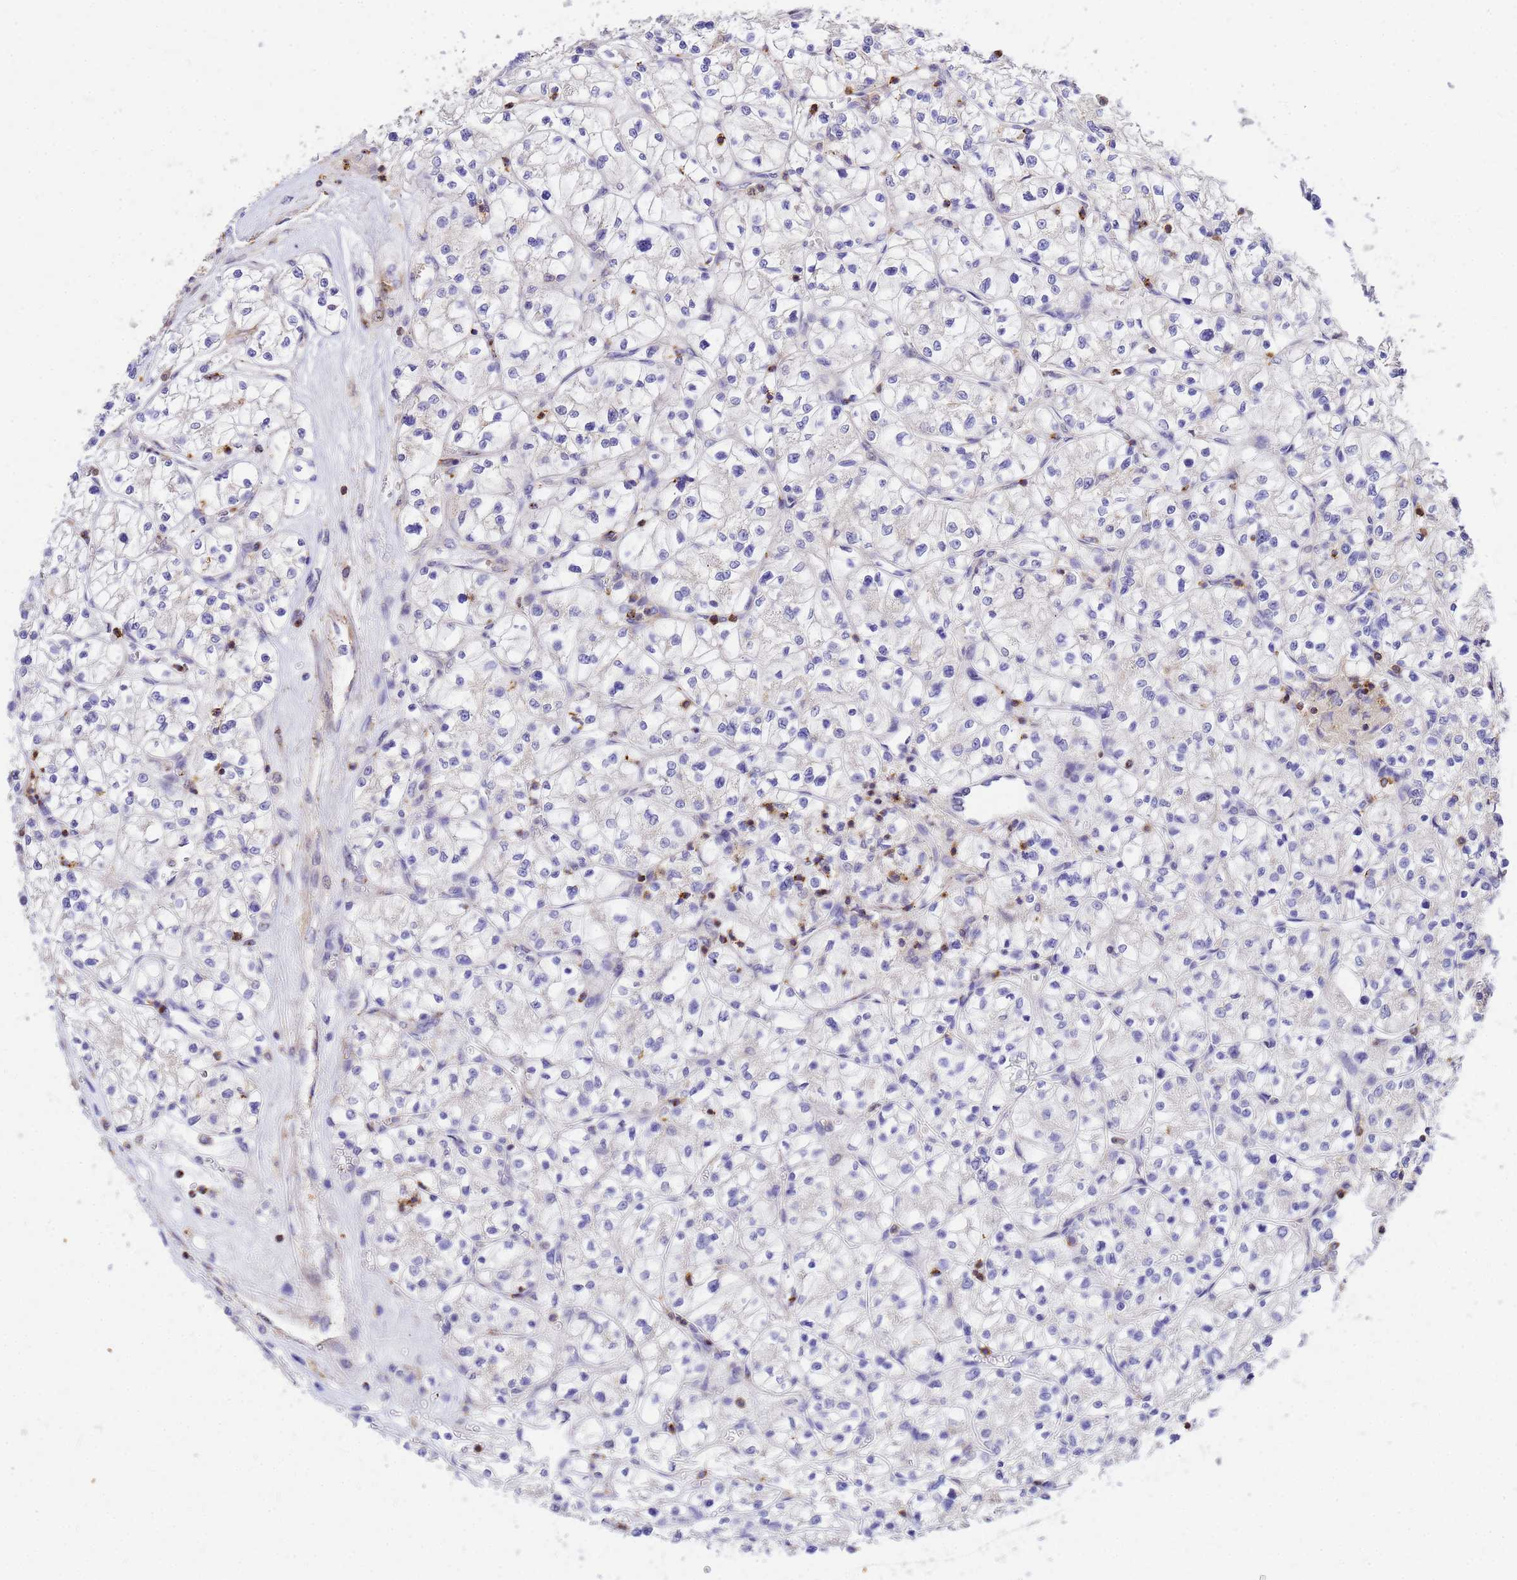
{"staining": {"intensity": "negative", "quantity": "none", "location": "none"}, "tissue": "renal cancer", "cell_type": "Tumor cells", "image_type": "cancer", "snomed": [{"axis": "morphology", "description": "Adenocarcinoma, NOS"}, {"axis": "topography", "description": "Kidney"}], "caption": "Renal cancer (adenocarcinoma) stained for a protein using immunohistochemistry reveals no positivity tumor cells.", "gene": "WDR64", "patient": {"sex": "female", "age": 64}}